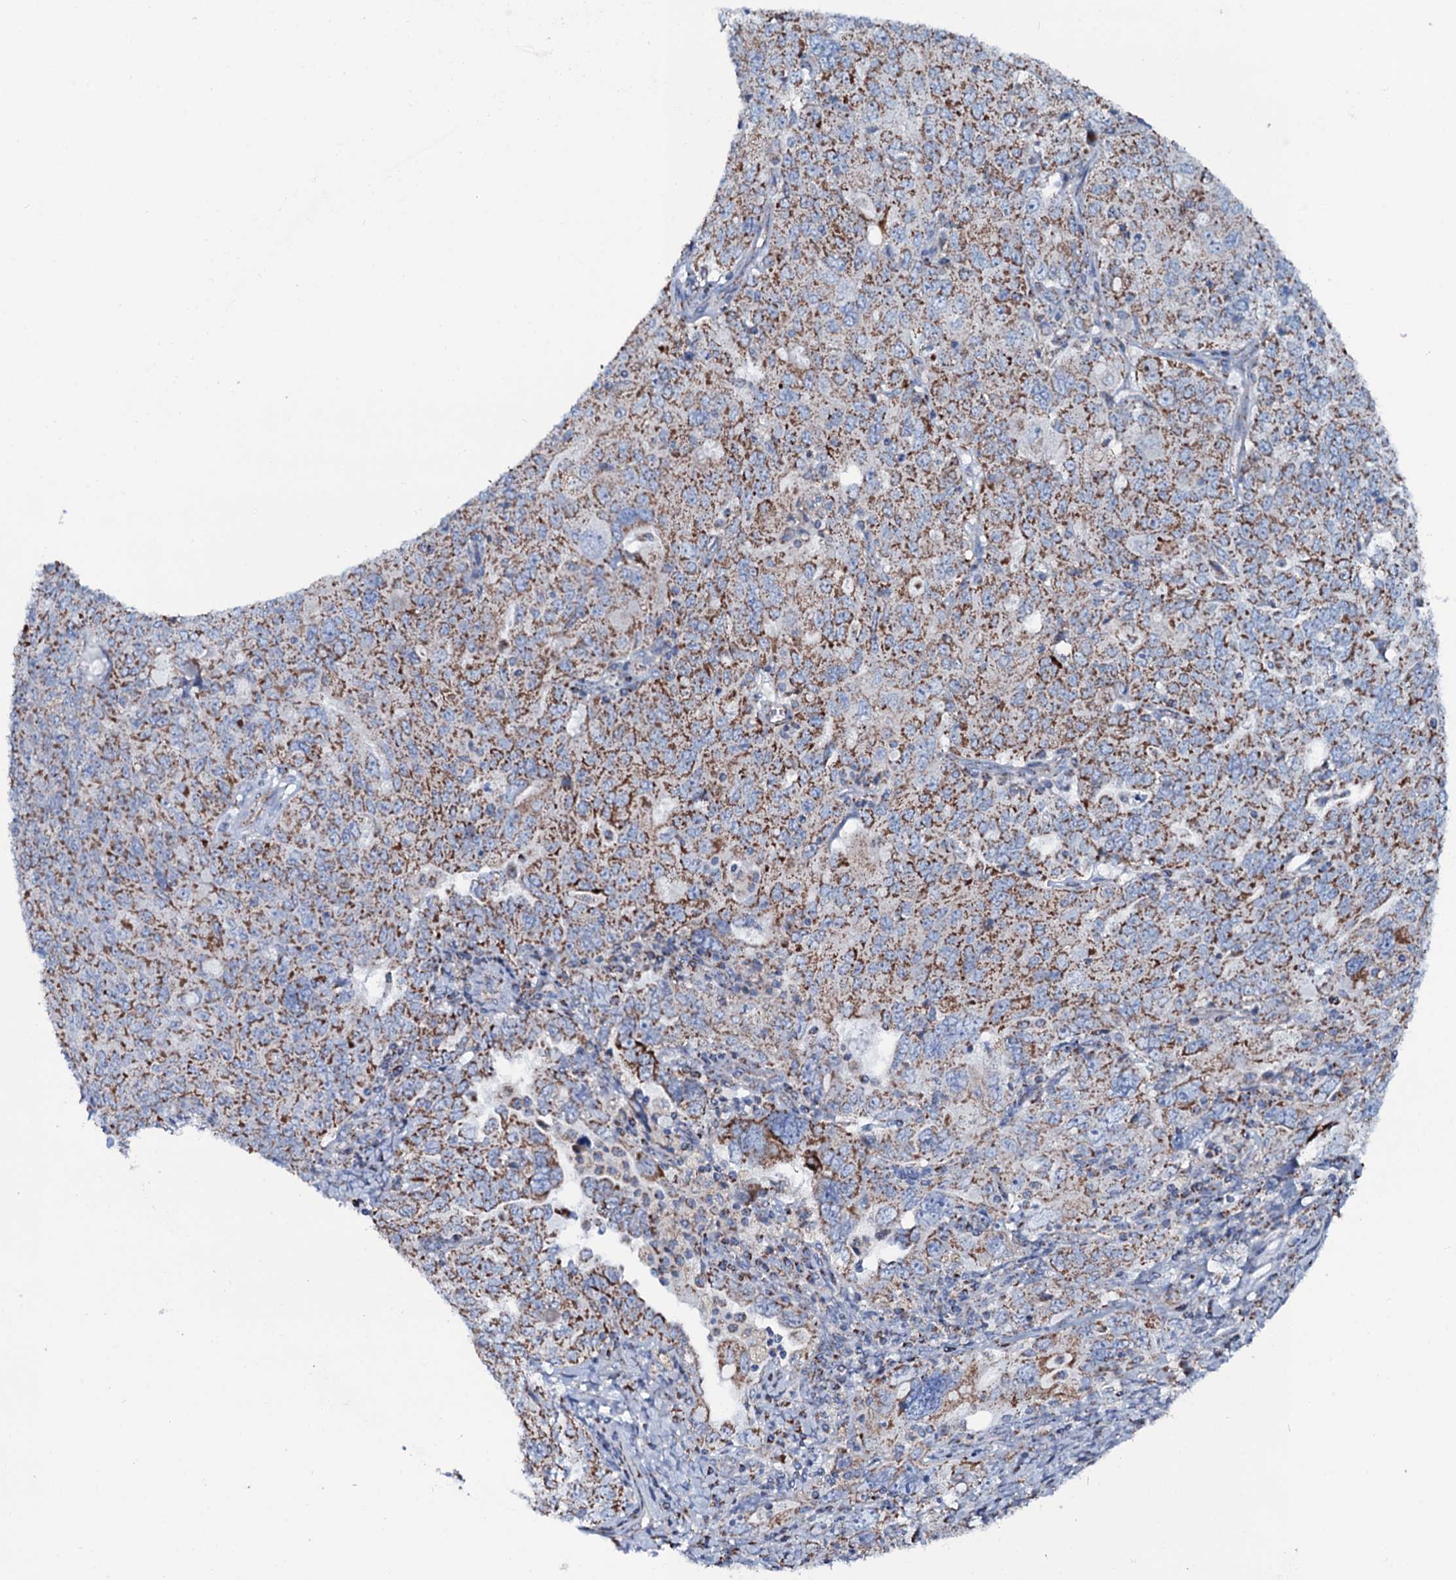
{"staining": {"intensity": "strong", "quantity": "25%-75%", "location": "cytoplasmic/membranous"}, "tissue": "ovarian cancer", "cell_type": "Tumor cells", "image_type": "cancer", "snomed": [{"axis": "morphology", "description": "Carcinoma, endometroid"}, {"axis": "topography", "description": "Ovary"}], "caption": "There is high levels of strong cytoplasmic/membranous expression in tumor cells of ovarian endometroid carcinoma, as demonstrated by immunohistochemical staining (brown color).", "gene": "MRPS35", "patient": {"sex": "female", "age": 62}}